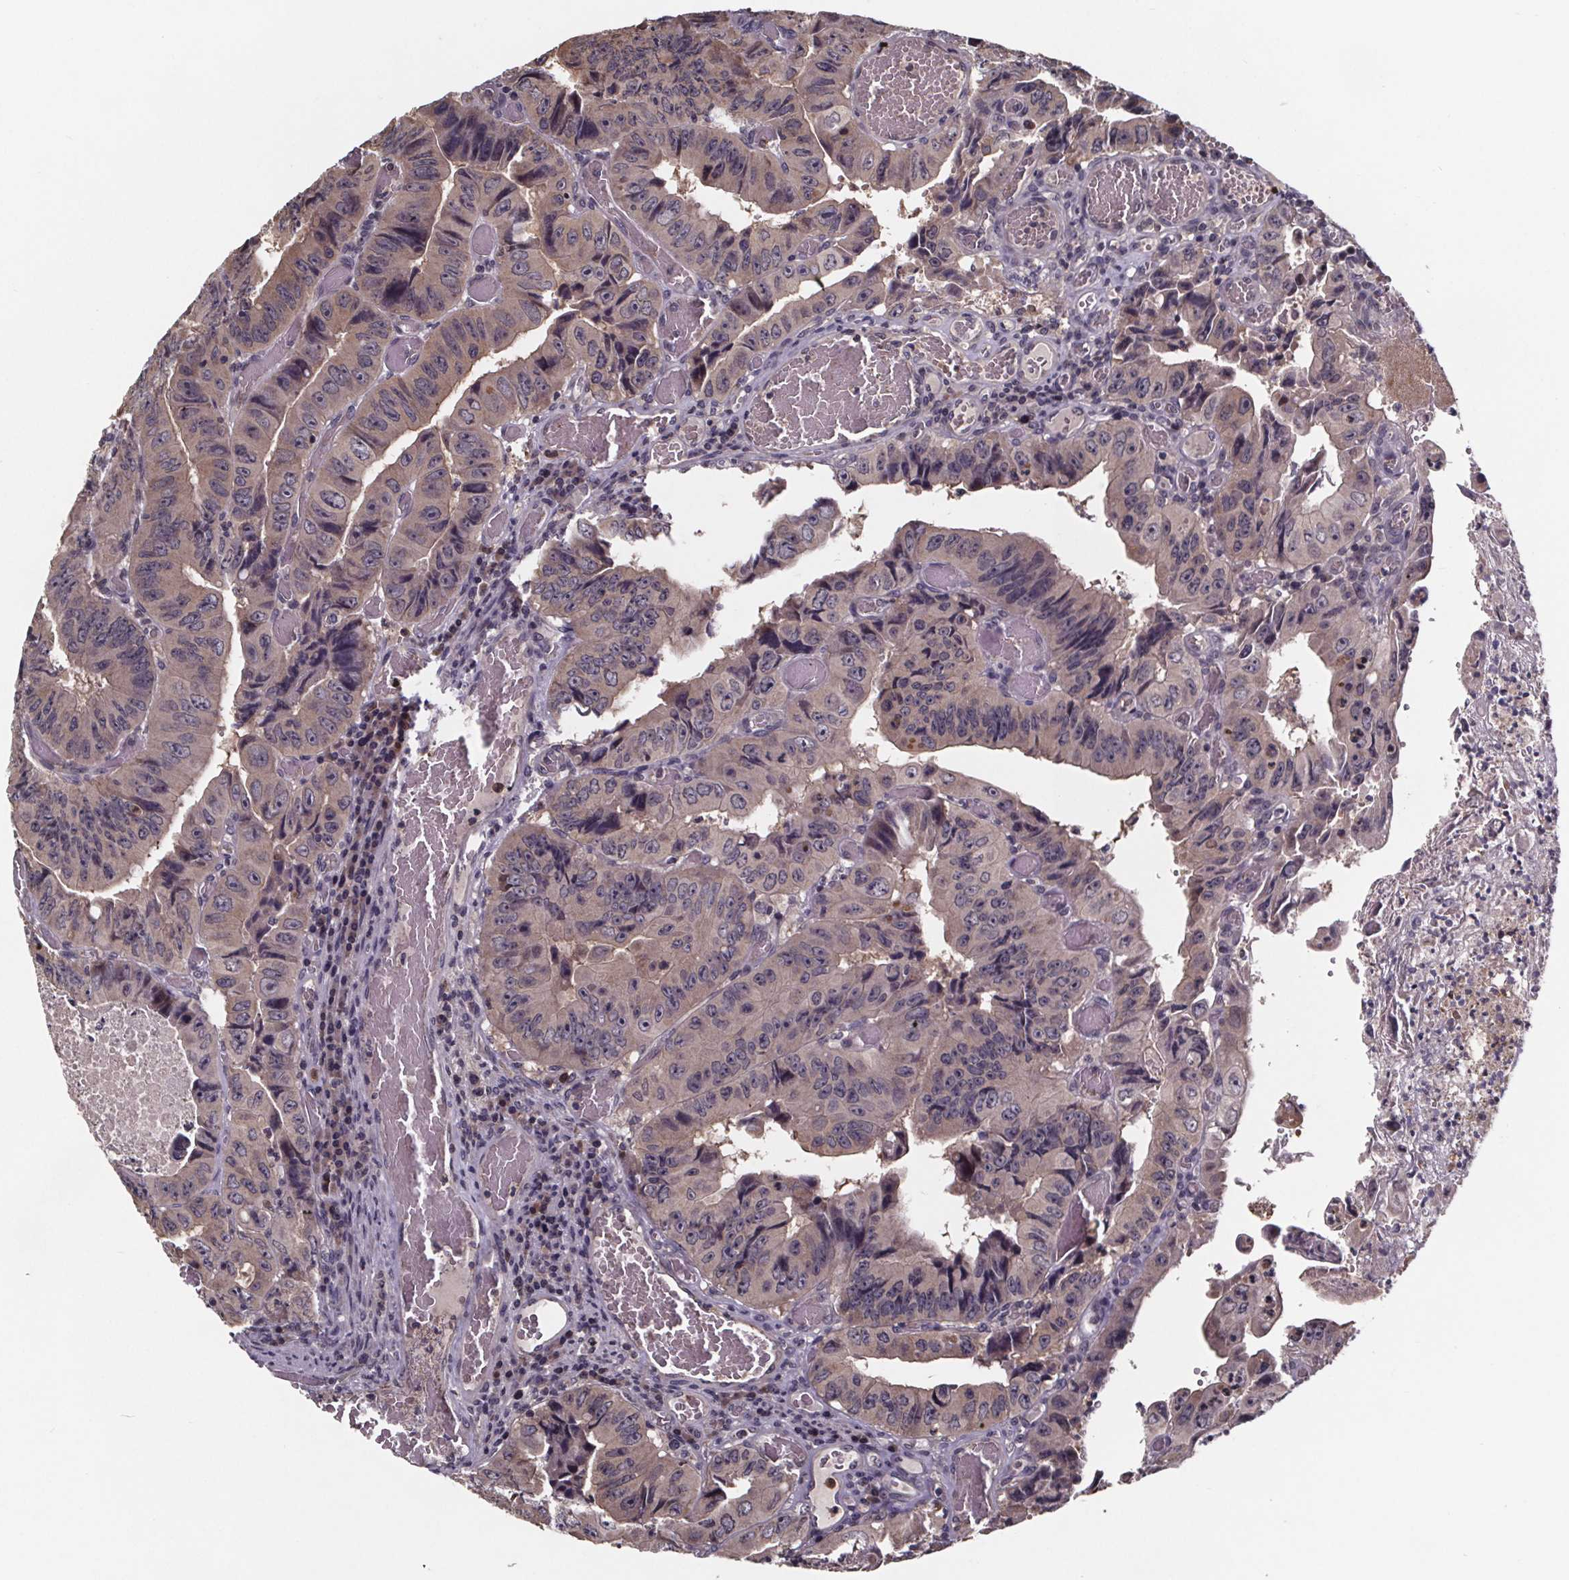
{"staining": {"intensity": "weak", "quantity": "25%-75%", "location": "cytoplasmic/membranous"}, "tissue": "colorectal cancer", "cell_type": "Tumor cells", "image_type": "cancer", "snomed": [{"axis": "morphology", "description": "Adenocarcinoma, NOS"}, {"axis": "topography", "description": "Colon"}], "caption": "There is low levels of weak cytoplasmic/membranous positivity in tumor cells of colorectal adenocarcinoma, as demonstrated by immunohistochemical staining (brown color).", "gene": "SMIM1", "patient": {"sex": "female", "age": 84}}